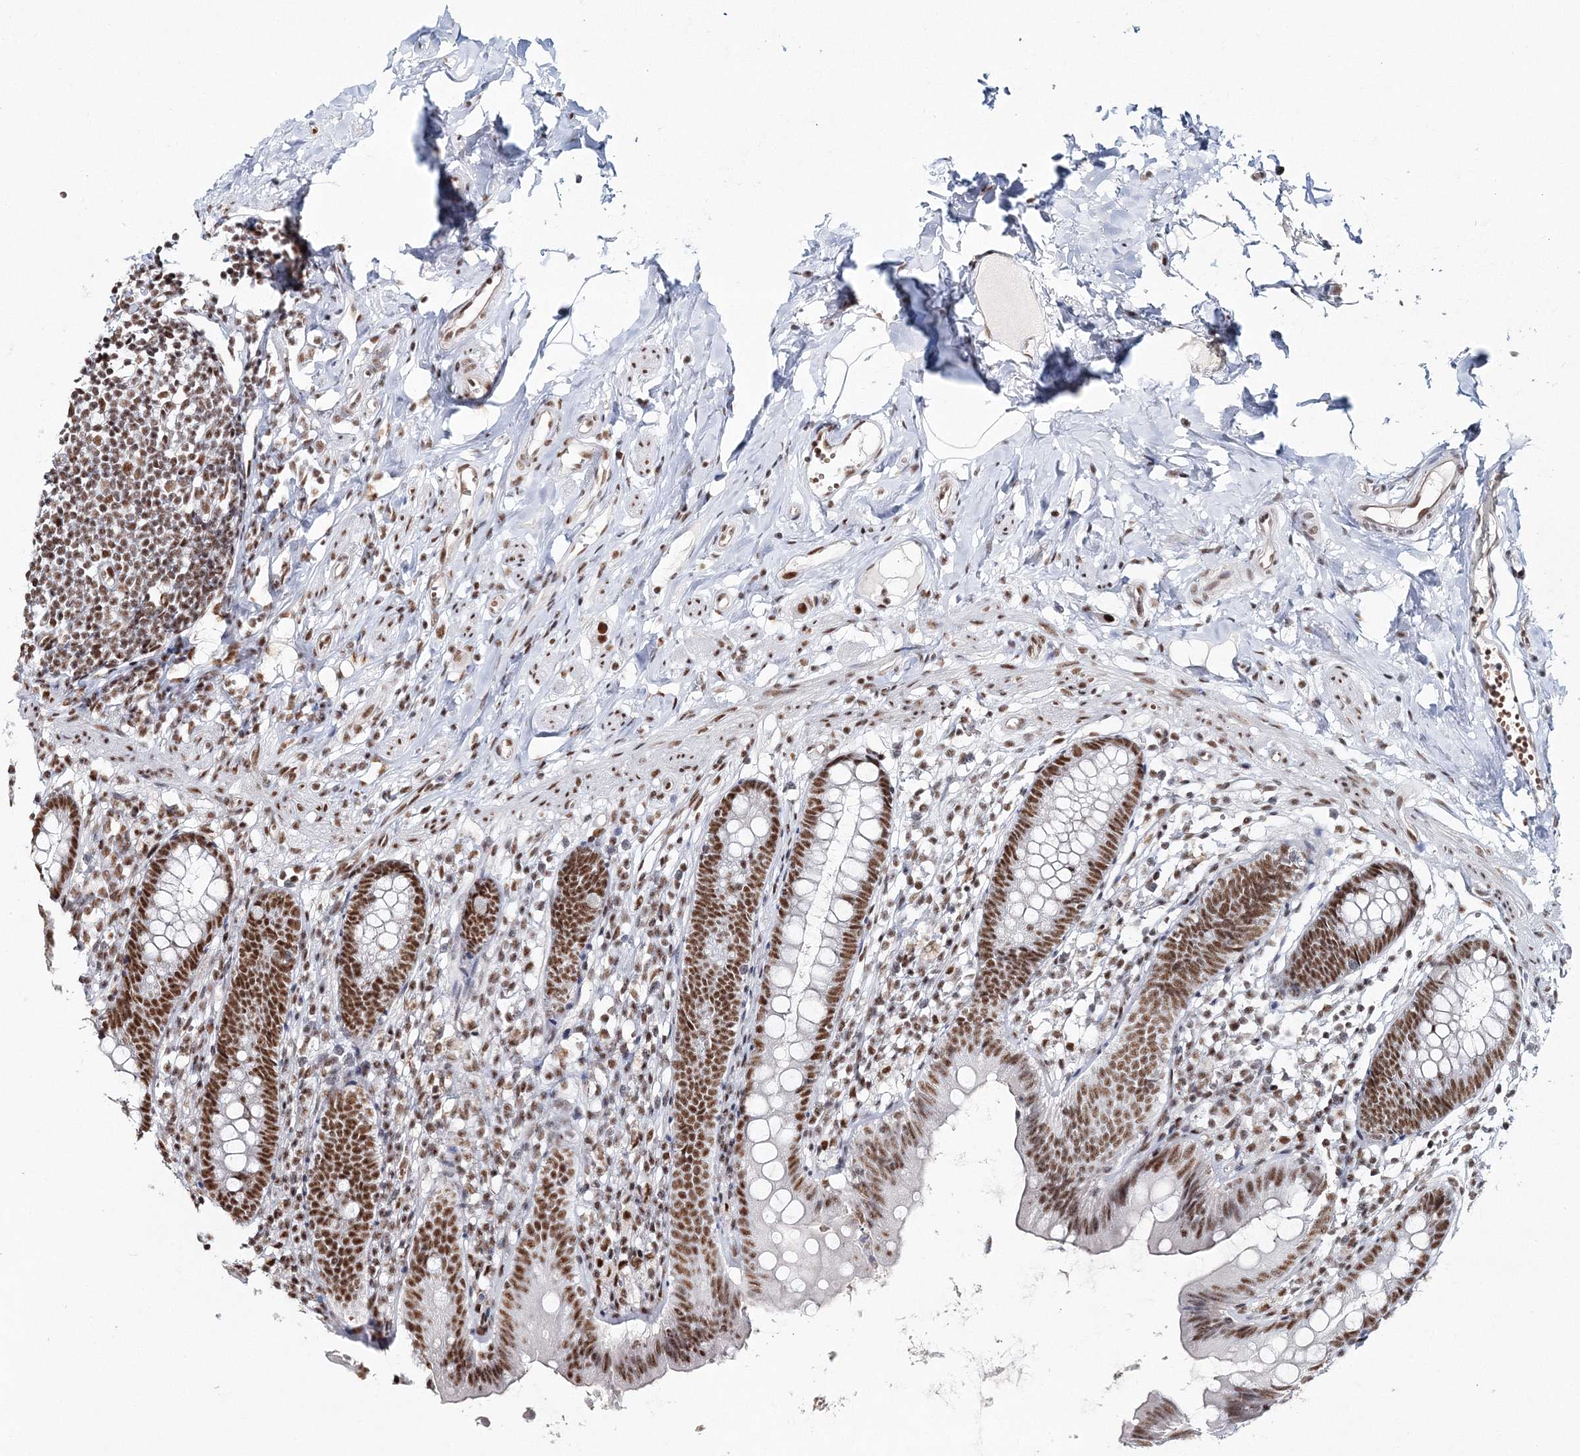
{"staining": {"intensity": "moderate", "quantity": ">75%", "location": "nuclear"}, "tissue": "appendix", "cell_type": "Glandular cells", "image_type": "normal", "snomed": [{"axis": "morphology", "description": "Normal tissue, NOS"}, {"axis": "topography", "description": "Appendix"}], "caption": "A micrograph of human appendix stained for a protein demonstrates moderate nuclear brown staining in glandular cells.", "gene": "ENSG00000290315", "patient": {"sex": "male", "age": 52}}